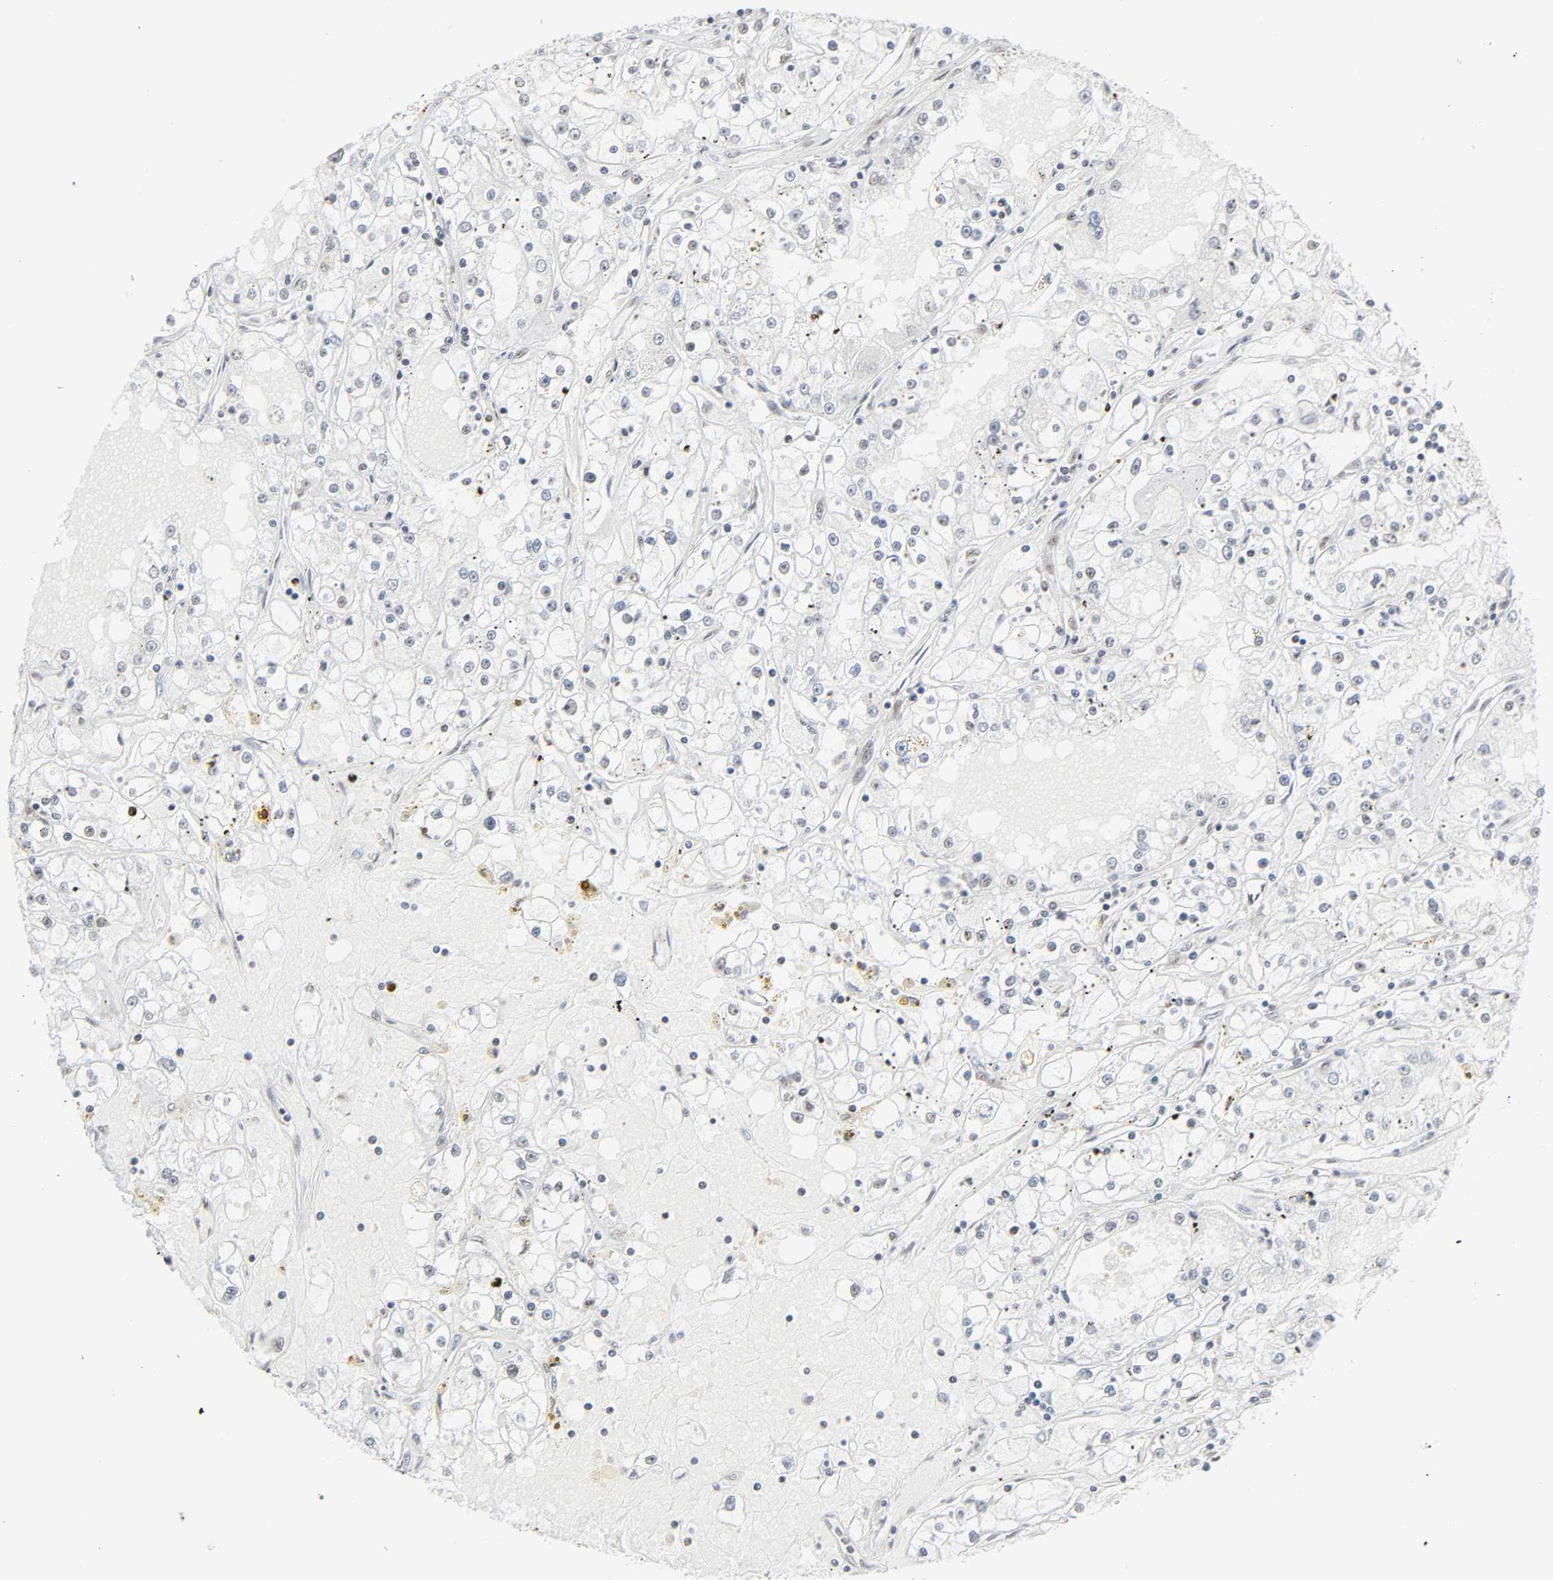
{"staining": {"intensity": "negative", "quantity": "none", "location": "none"}, "tissue": "renal cancer", "cell_type": "Tumor cells", "image_type": "cancer", "snomed": [{"axis": "morphology", "description": "Adenocarcinoma, NOS"}, {"axis": "topography", "description": "Kidney"}], "caption": "DAB (3,3'-diaminobenzidine) immunohistochemical staining of human renal cancer displays no significant staining in tumor cells.", "gene": "CDK7", "patient": {"sex": "male", "age": 56}}